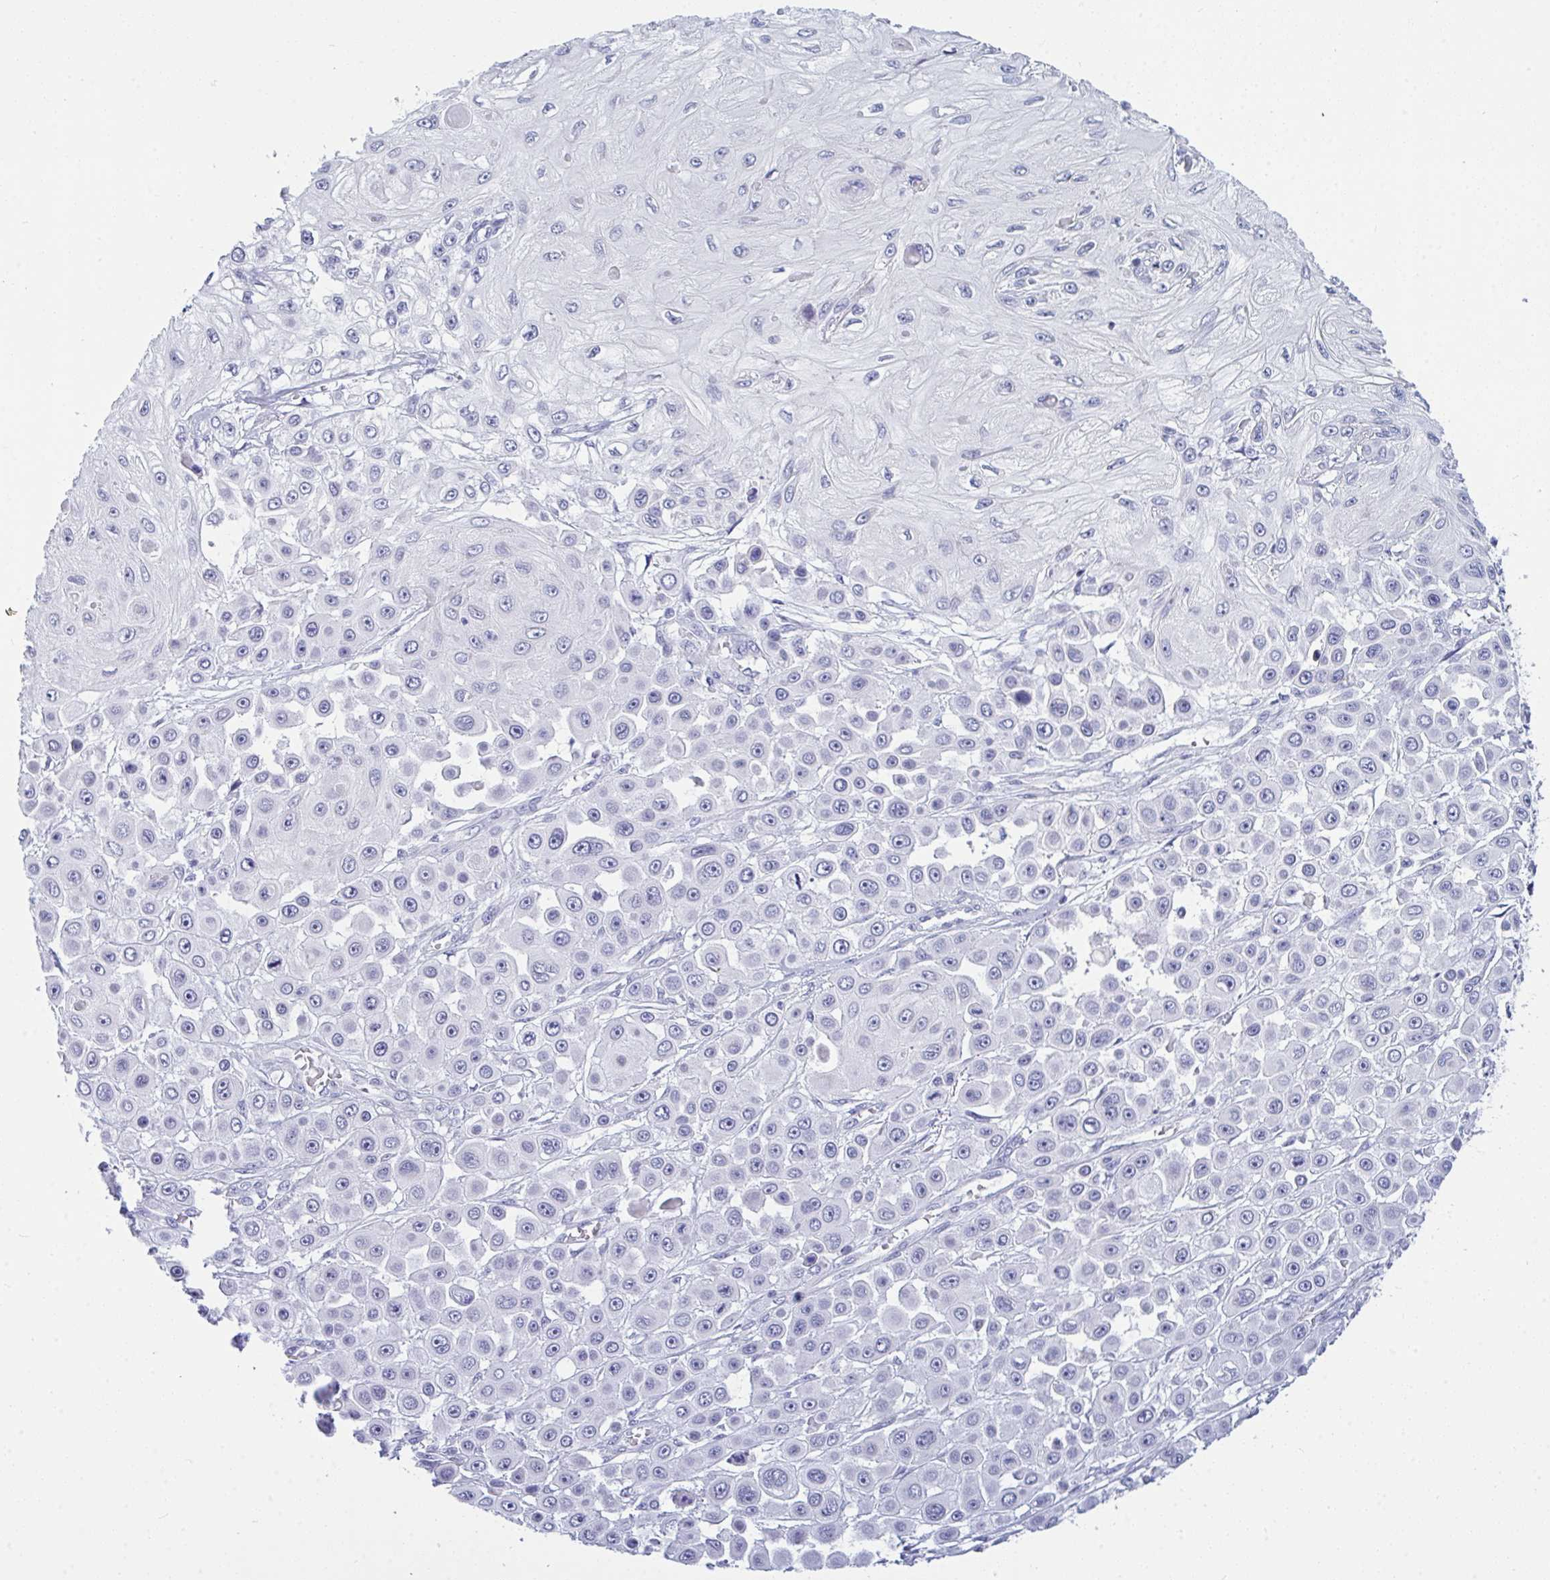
{"staining": {"intensity": "negative", "quantity": "none", "location": "none"}, "tissue": "skin cancer", "cell_type": "Tumor cells", "image_type": "cancer", "snomed": [{"axis": "morphology", "description": "Squamous cell carcinoma, NOS"}, {"axis": "topography", "description": "Skin"}], "caption": "DAB immunohistochemical staining of skin cancer (squamous cell carcinoma) reveals no significant positivity in tumor cells.", "gene": "PRDM9", "patient": {"sex": "male", "age": 67}}